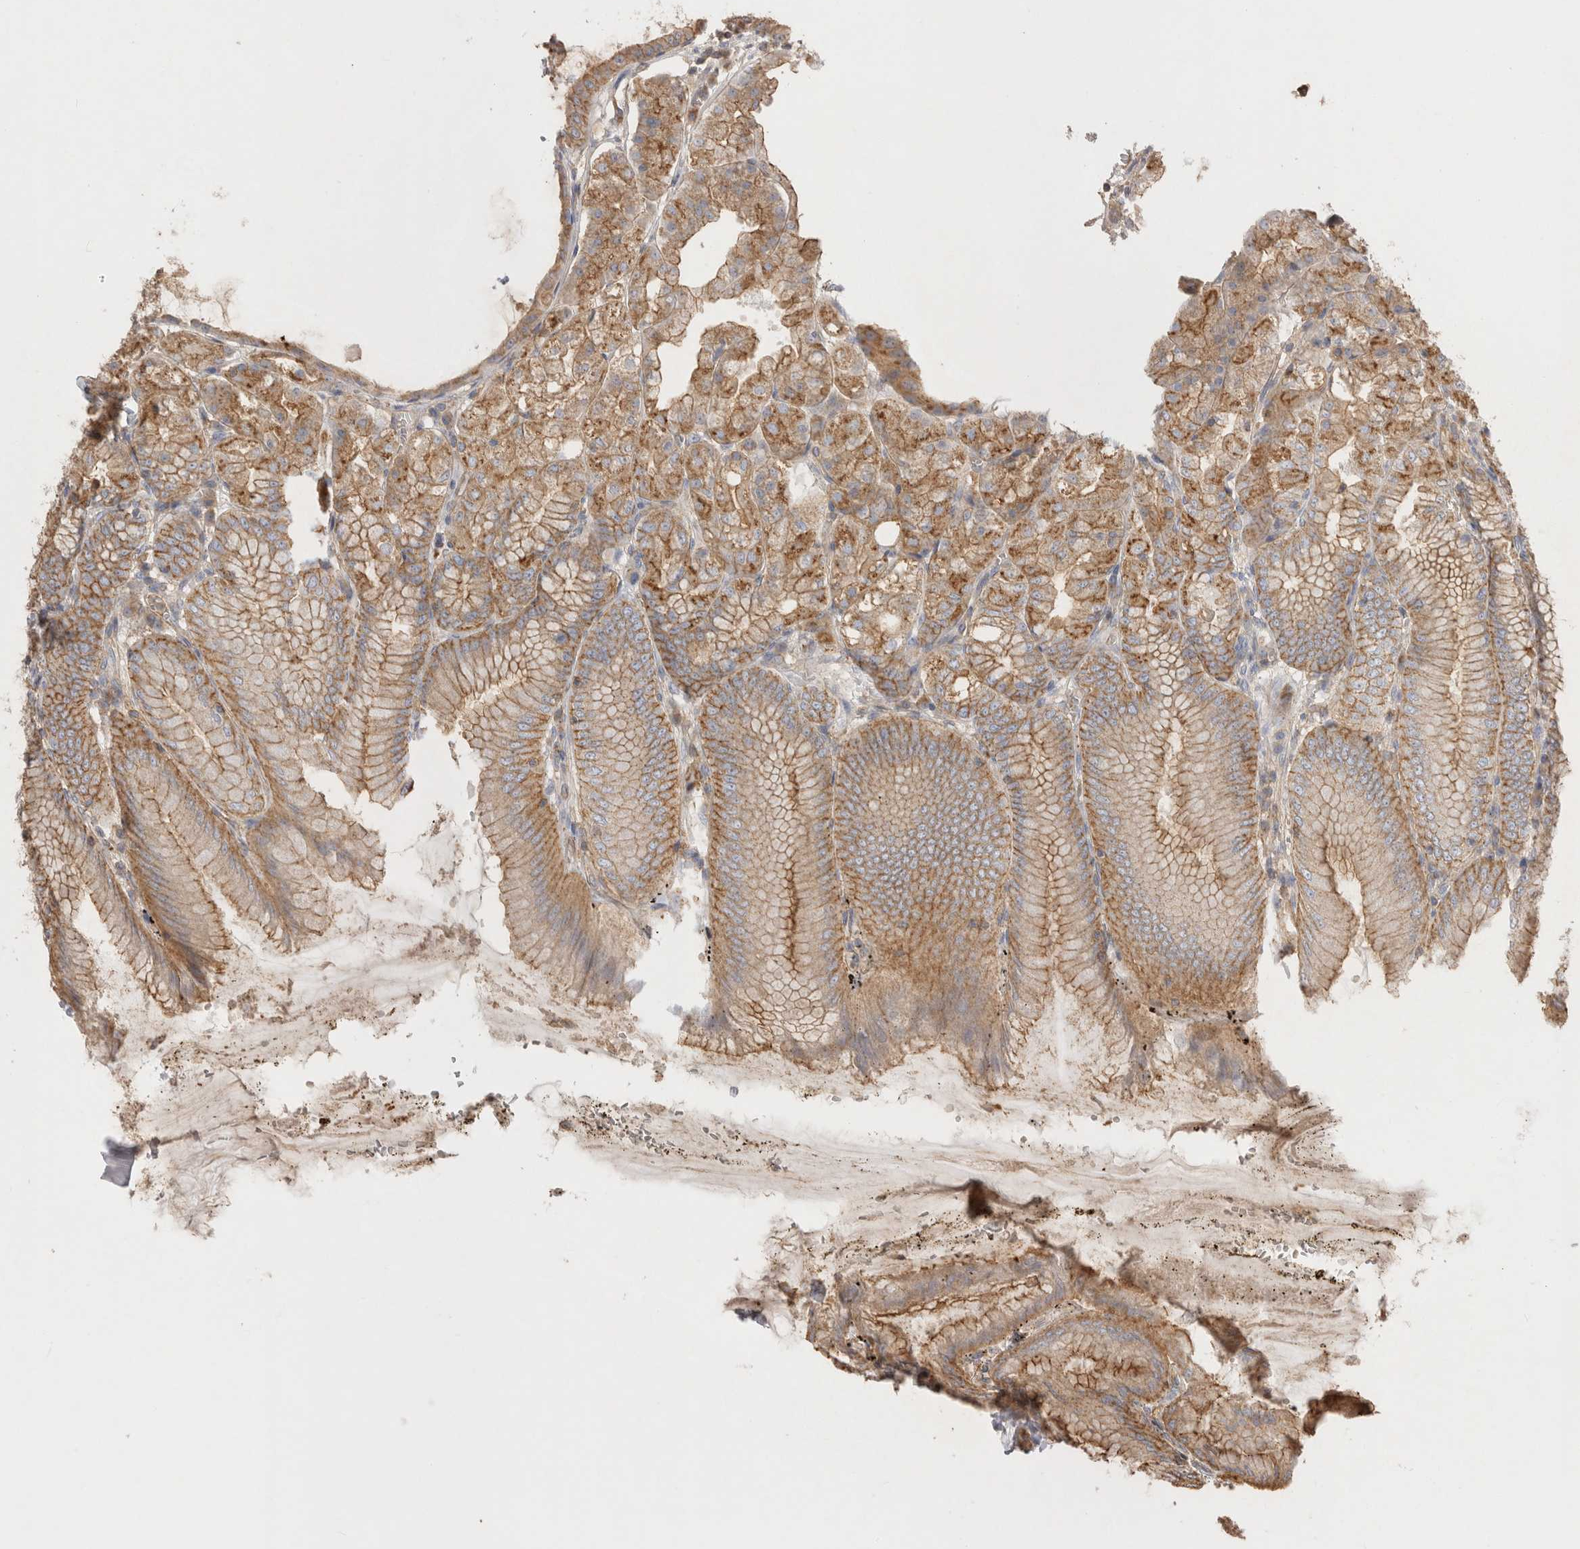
{"staining": {"intensity": "moderate", "quantity": ">75%", "location": "cytoplasmic/membranous"}, "tissue": "stomach", "cell_type": "Glandular cells", "image_type": "normal", "snomed": [{"axis": "morphology", "description": "Normal tissue, NOS"}, {"axis": "topography", "description": "Stomach, lower"}], "caption": "Stomach stained with a brown dye reveals moderate cytoplasmic/membranous positive expression in approximately >75% of glandular cells.", "gene": "CHMP6", "patient": {"sex": "male", "age": 71}}